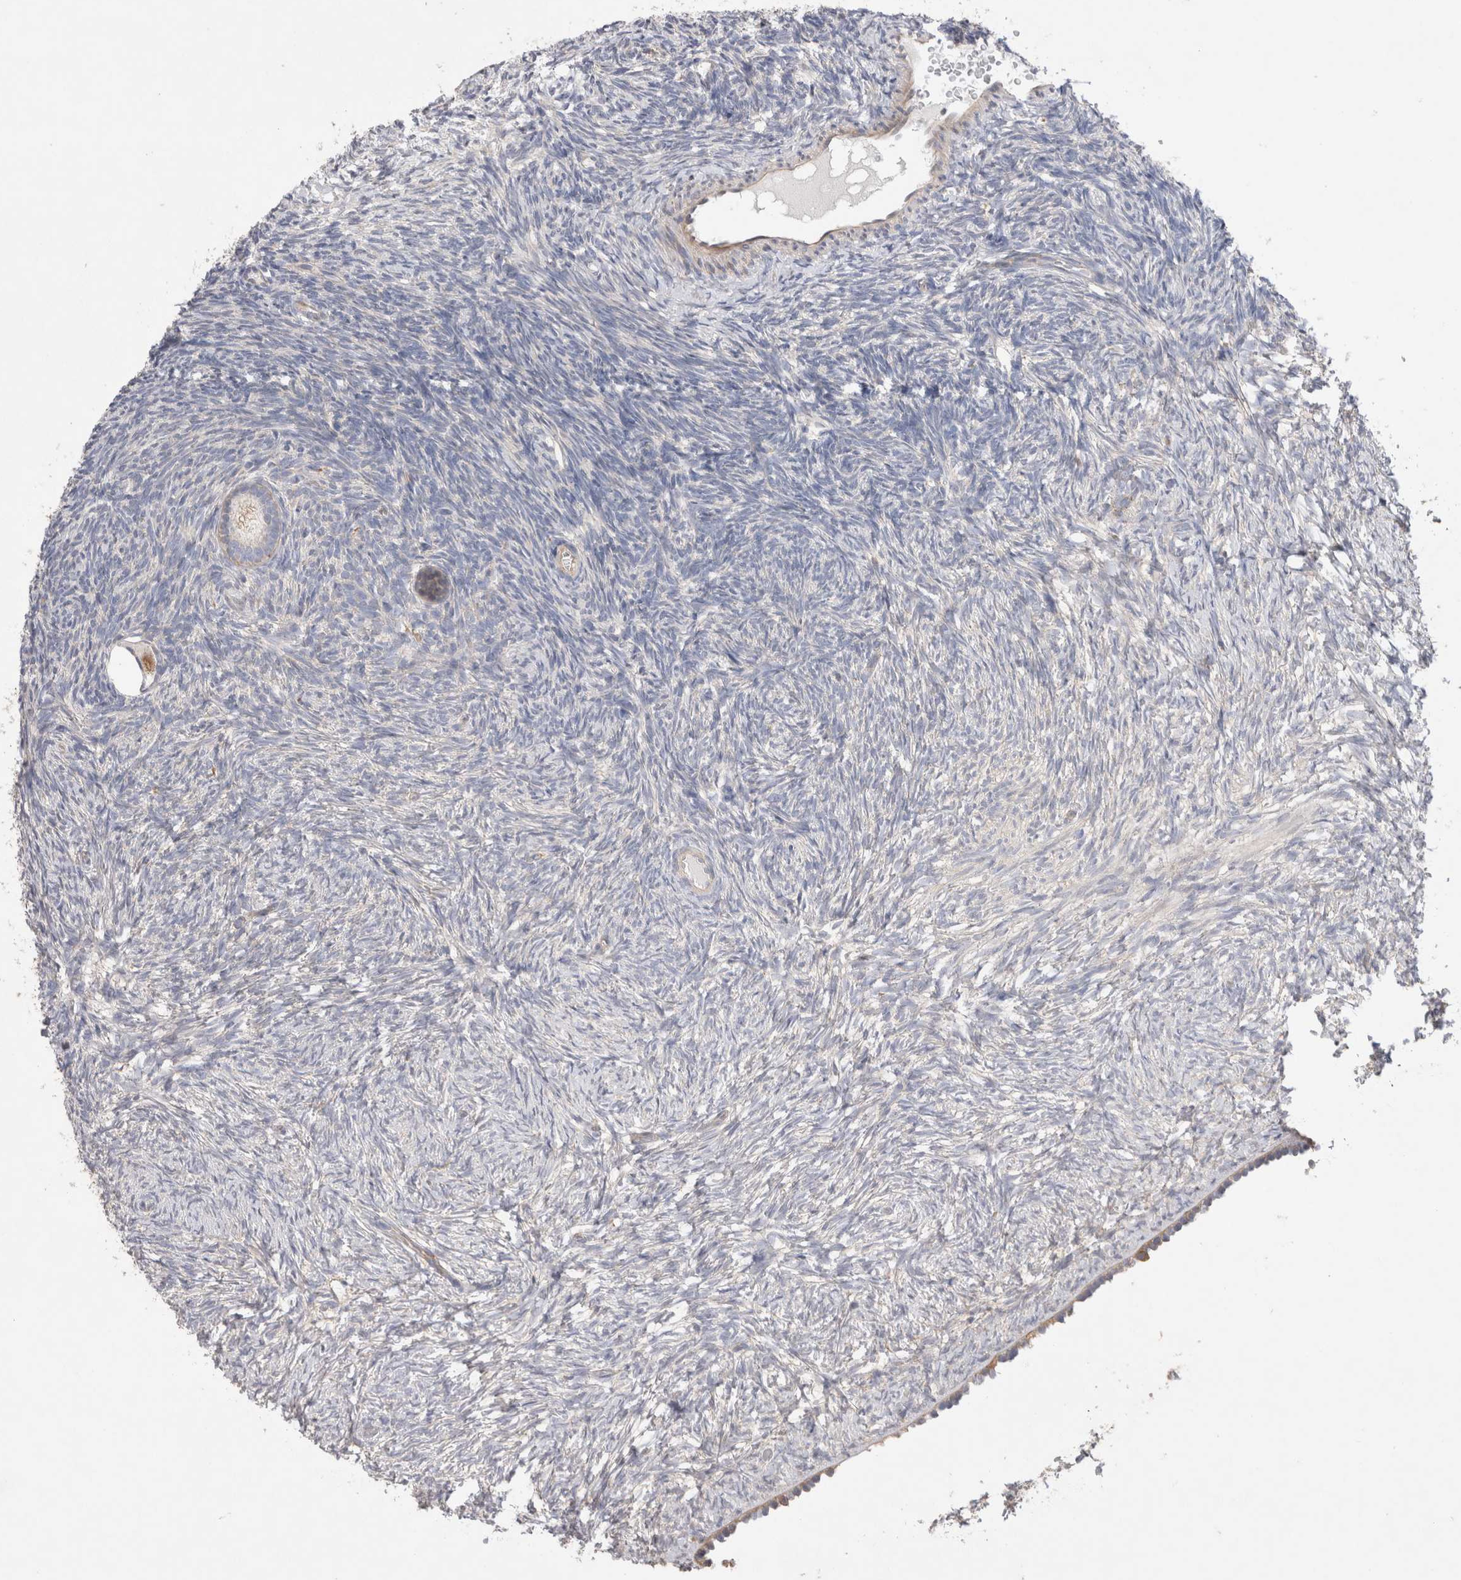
{"staining": {"intensity": "moderate", "quantity": ">75%", "location": "cytoplasmic/membranous"}, "tissue": "ovary", "cell_type": "Follicle cells", "image_type": "normal", "snomed": [{"axis": "morphology", "description": "Normal tissue, NOS"}, {"axis": "topography", "description": "Ovary"}], "caption": "Ovary stained with IHC reveals moderate cytoplasmic/membranous expression in approximately >75% of follicle cells. (DAB IHC with brightfield microscopy, high magnification).", "gene": "TBC1D16", "patient": {"sex": "female", "age": 34}}